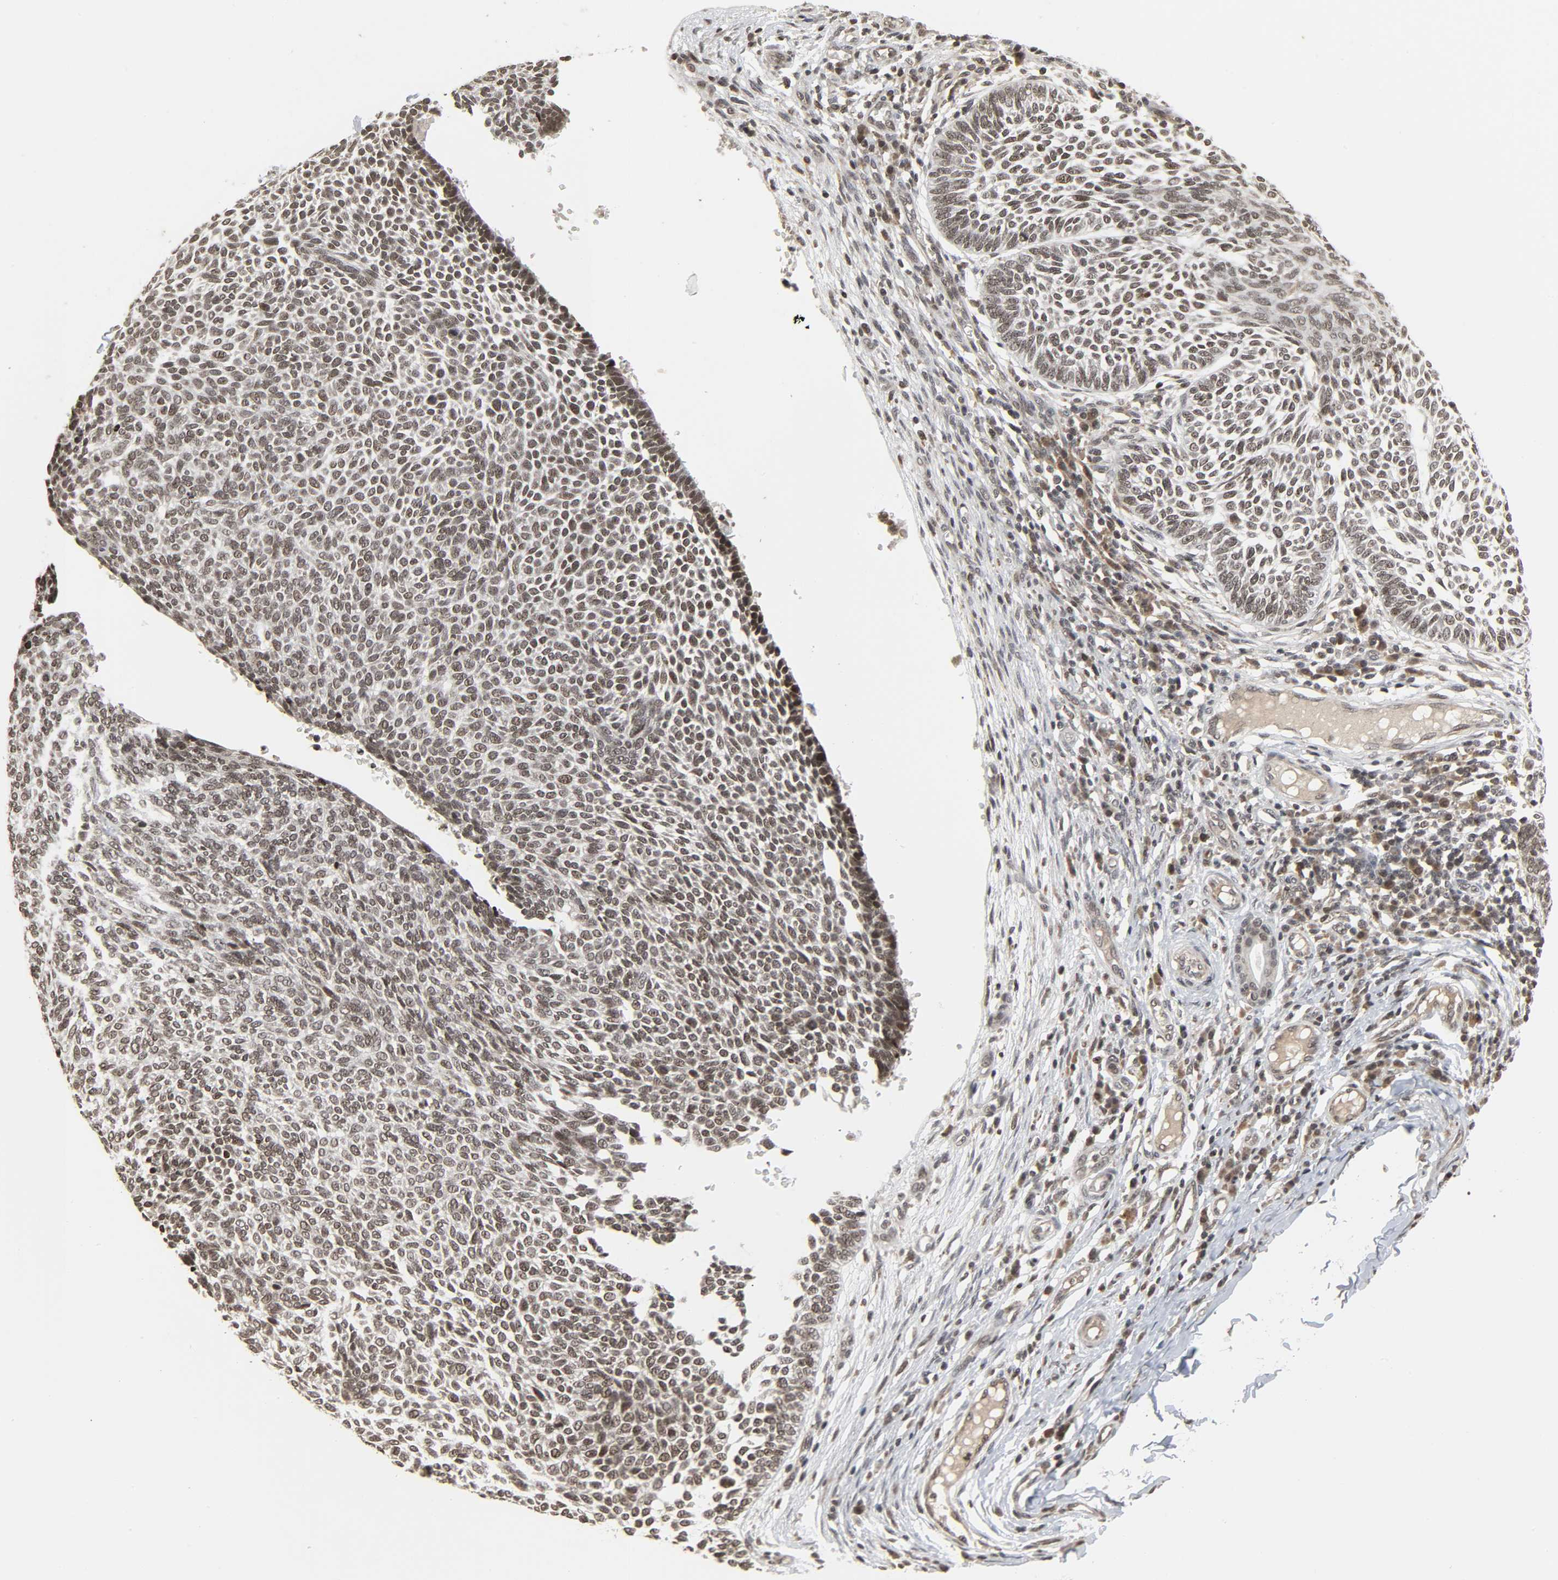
{"staining": {"intensity": "weak", "quantity": ">75%", "location": "nuclear"}, "tissue": "skin cancer", "cell_type": "Tumor cells", "image_type": "cancer", "snomed": [{"axis": "morphology", "description": "Normal tissue, NOS"}, {"axis": "morphology", "description": "Basal cell carcinoma"}, {"axis": "topography", "description": "Skin"}], "caption": "DAB (3,3'-diaminobenzidine) immunohistochemical staining of human basal cell carcinoma (skin) reveals weak nuclear protein staining in about >75% of tumor cells. (DAB IHC with brightfield microscopy, high magnification).", "gene": "XRCC1", "patient": {"sex": "male", "age": 87}}